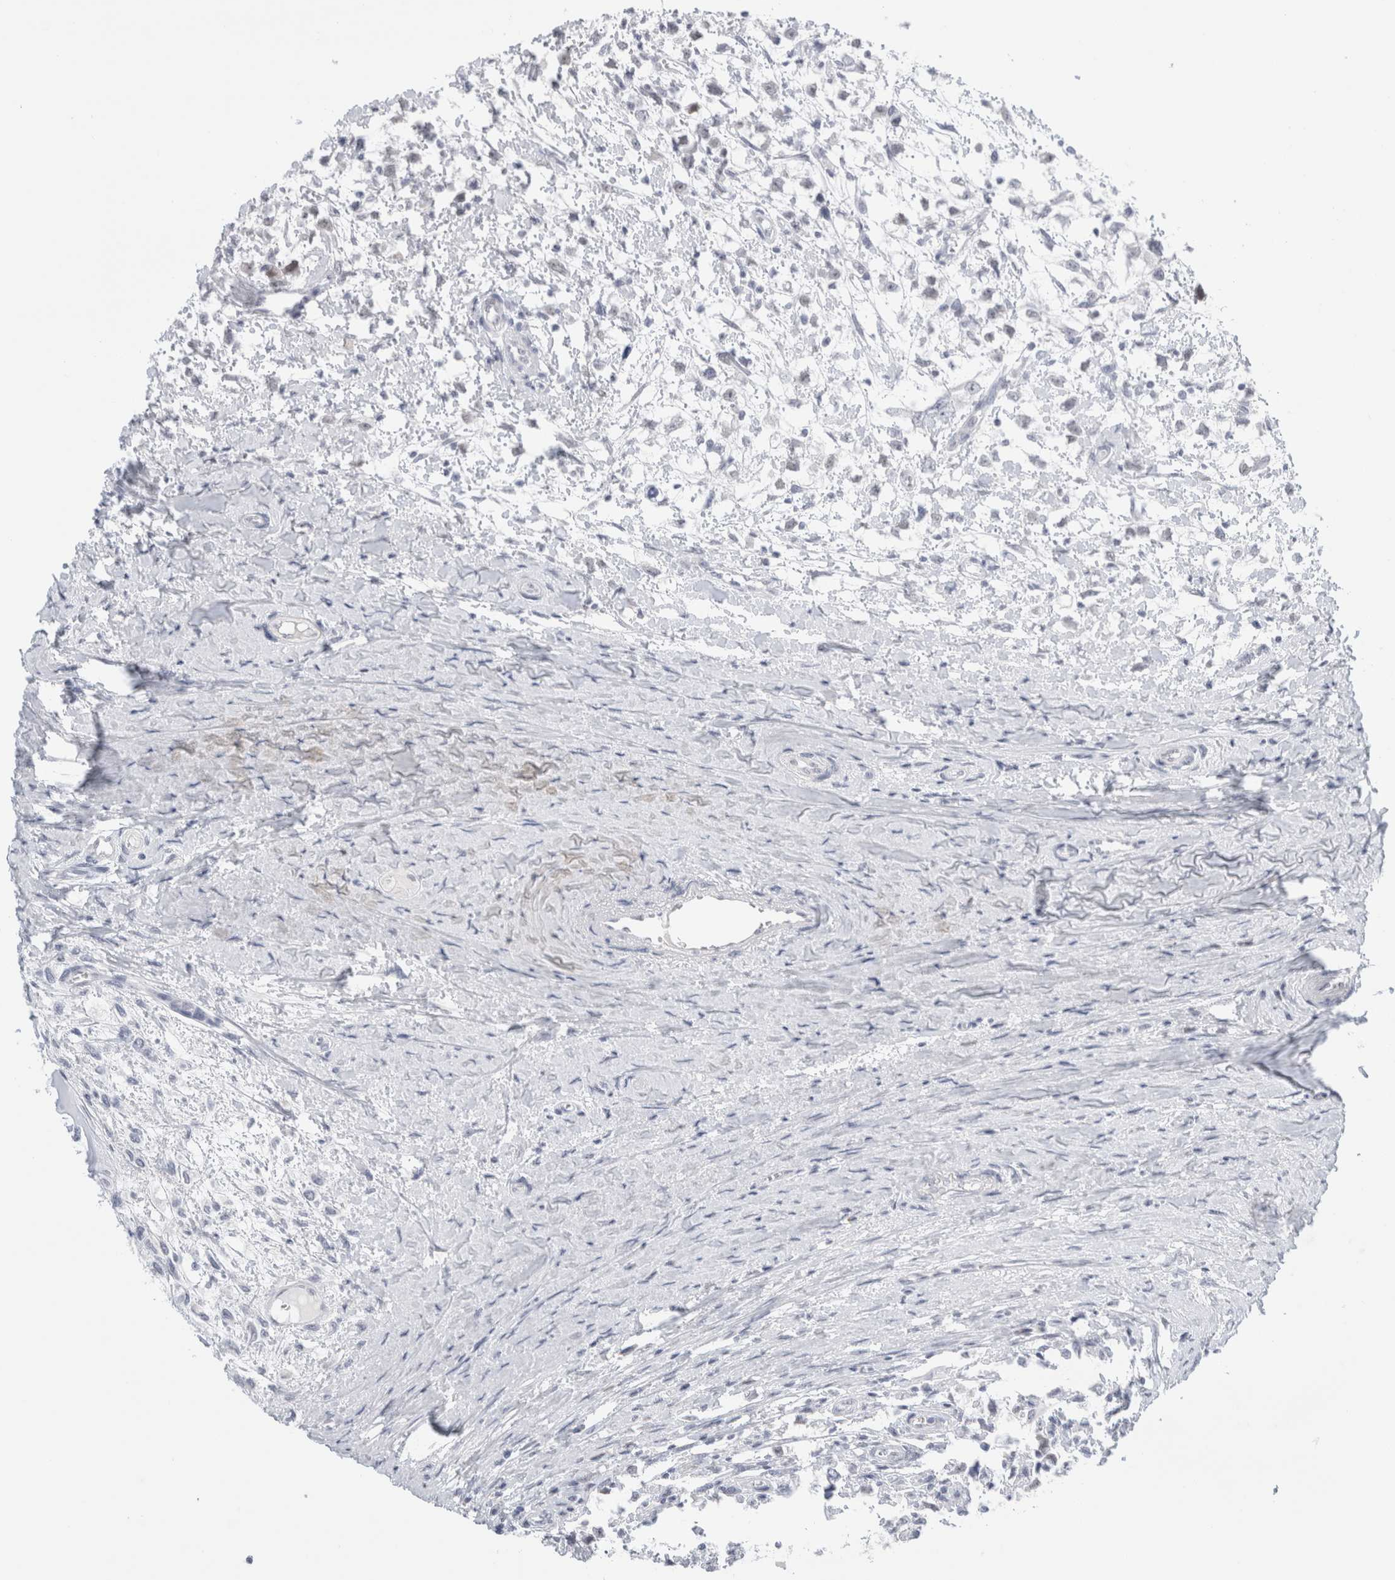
{"staining": {"intensity": "negative", "quantity": "none", "location": "none"}, "tissue": "testis cancer", "cell_type": "Tumor cells", "image_type": "cancer", "snomed": [{"axis": "morphology", "description": "Seminoma, NOS"}, {"axis": "morphology", "description": "Carcinoma, Embryonal, NOS"}, {"axis": "topography", "description": "Testis"}], "caption": "The immunohistochemistry image has no significant positivity in tumor cells of testis embryonal carcinoma tissue.", "gene": "SLC22A12", "patient": {"sex": "male", "age": 51}}